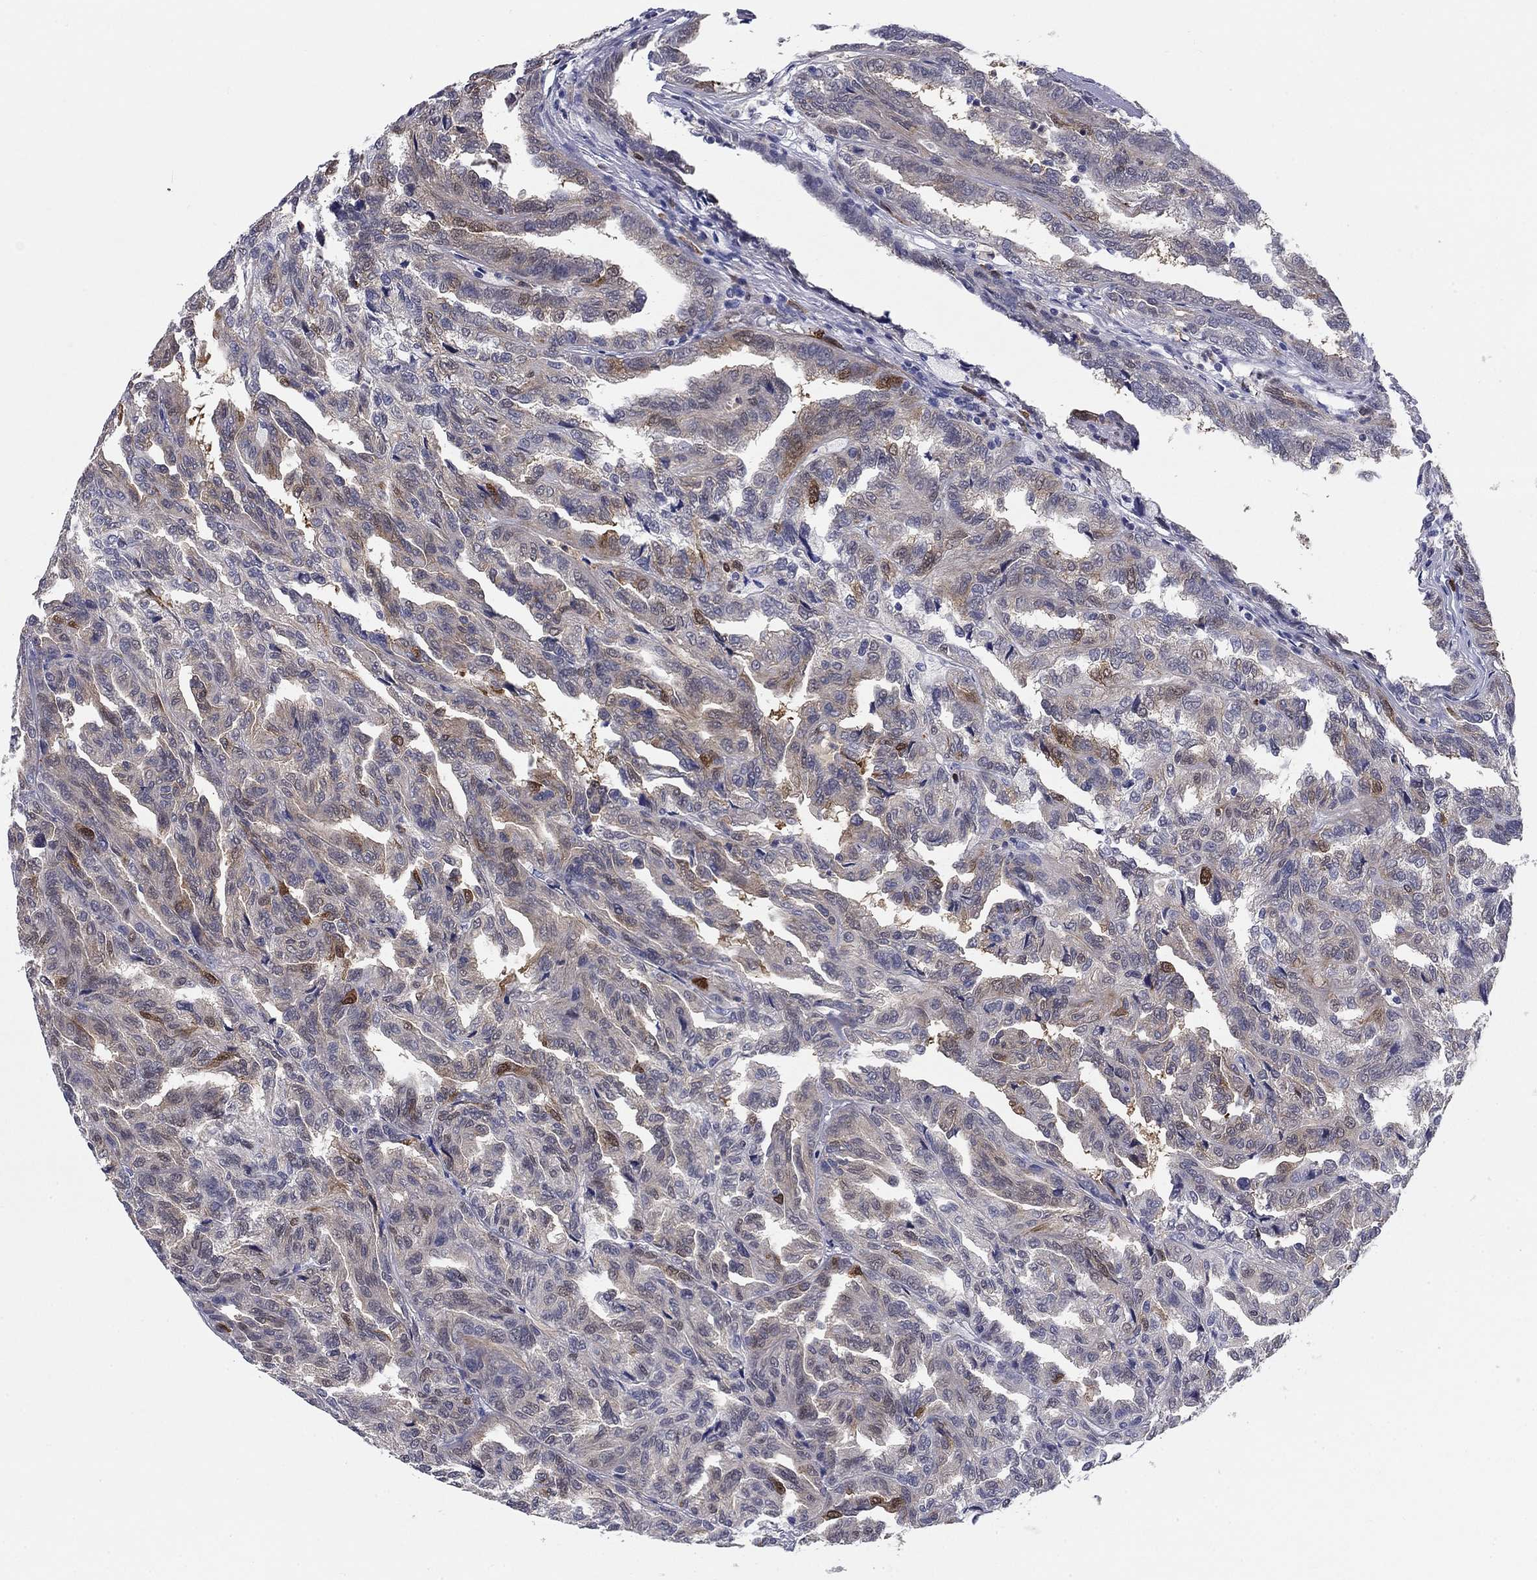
{"staining": {"intensity": "moderate", "quantity": "<25%", "location": "cytoplasmic/membranous"}, "tissue": "renal cancer", "cell_type": "Tumor cells", "image_type": "cancer", "snomed": [{"axis": "morphology", "description": "Adenocarcinoma, NOS"}, {"axis": "topography", "description": "Kidney"}], "caption": "An image of human adenocarcinoma (renal) stained for a protein exhibits moderate cytoplasmic/membranous brown staining in tumor cells. (DAB = brown stain, brightfield microscopy at high magnification).", "gene": "STMN1", "patient": {"sex": "male", "age": 79}}